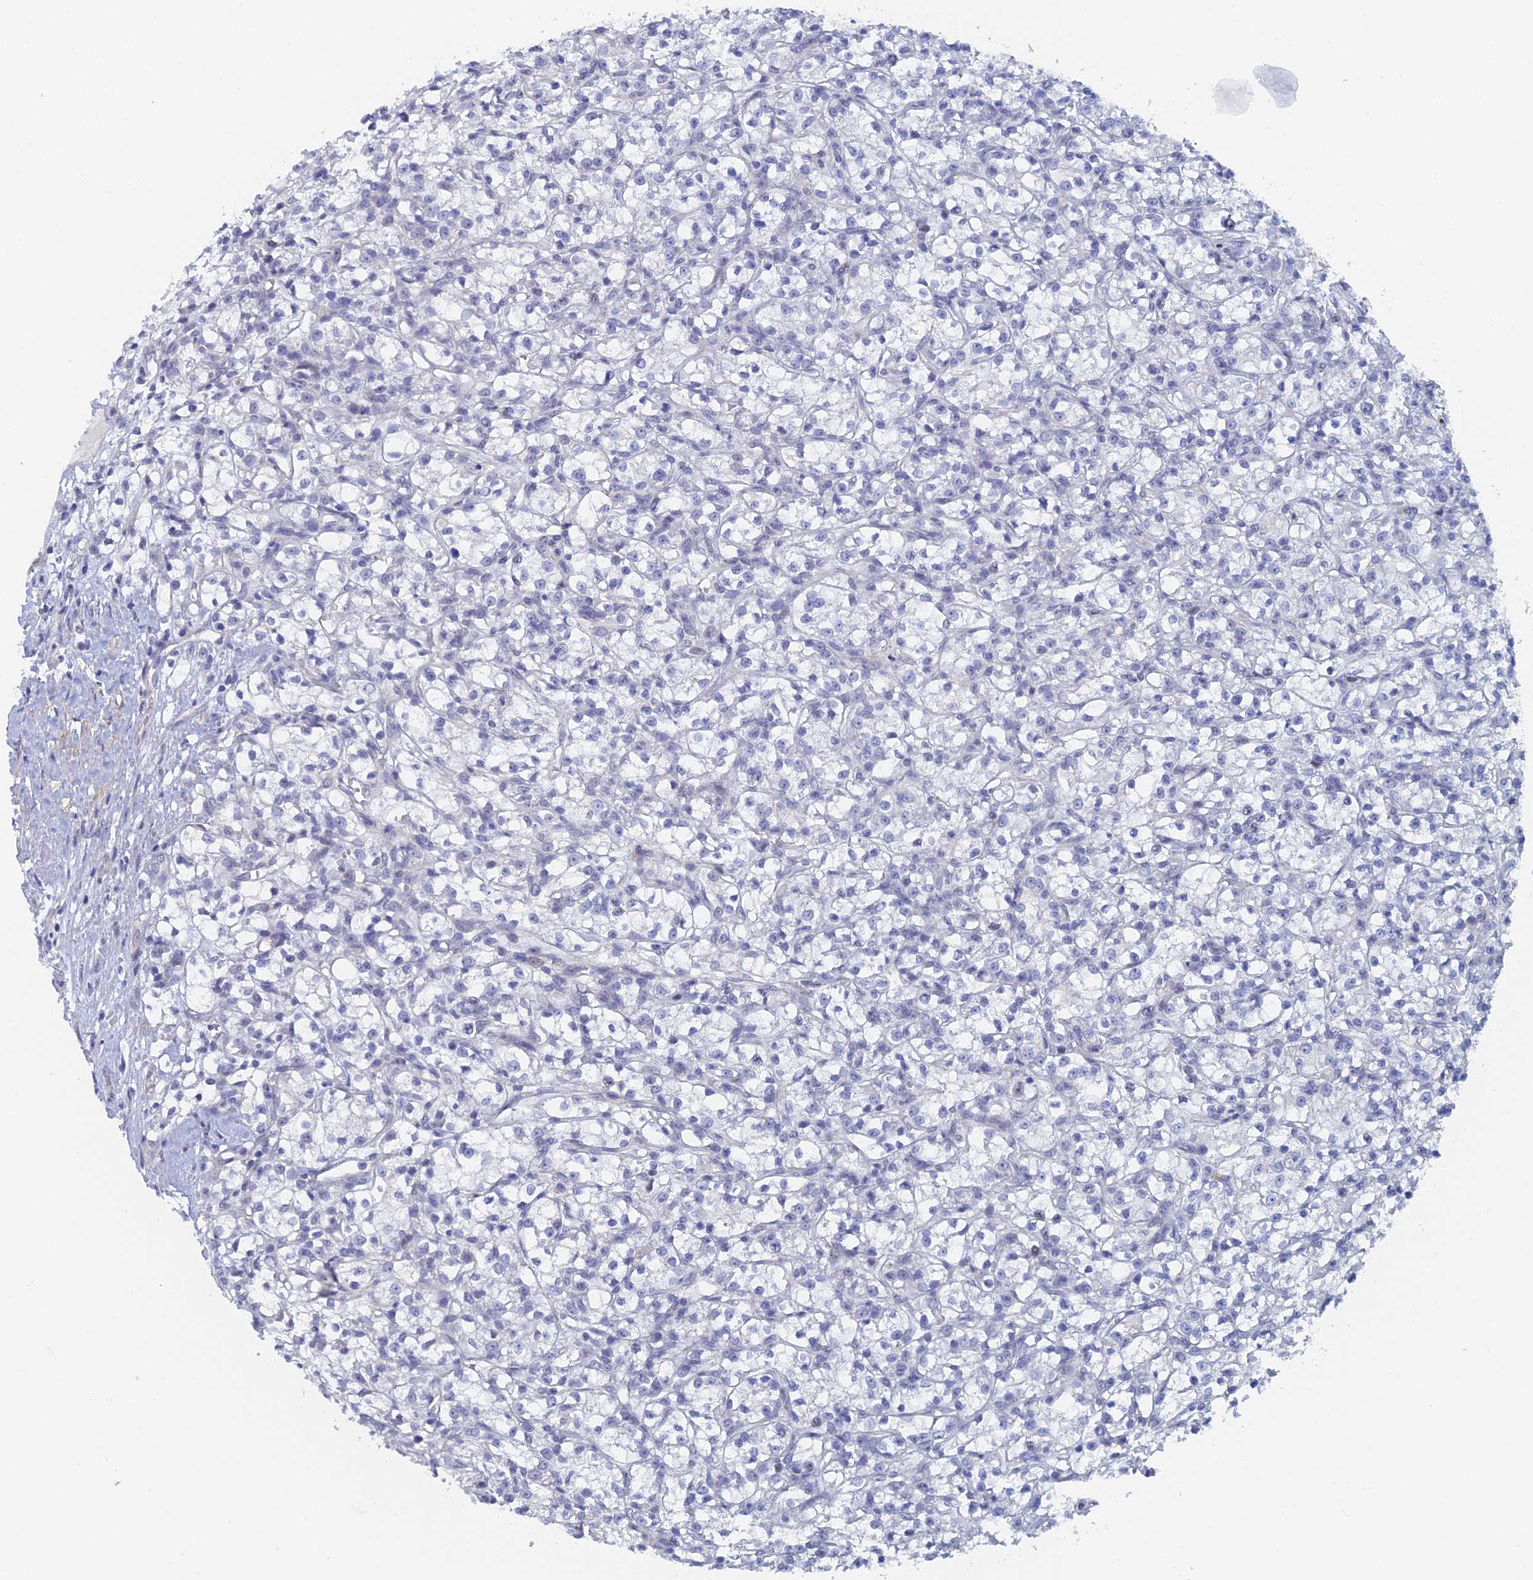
{"staining": {"intensity": "negative", "quantity": "none", "location": "none"}, "tissue": "renal cancer", "cell_type": "Tumor cells", "image_type": "cancer", "snomed": [{"axis": "morphology", "description": "Adenocarcinoma, NOS"}, {"axis": "topography", "description": "Kidney"}], "caption": "Immunohistochemistry (IHC) image of neoplastic tissue: human renal cancer stained with DAB (3,3'-diaminobenzidine) demonstrates no significant protein expression in tumor cells.", "gene": "GMNC", "patient": {"sex": "female", "age": 59}}